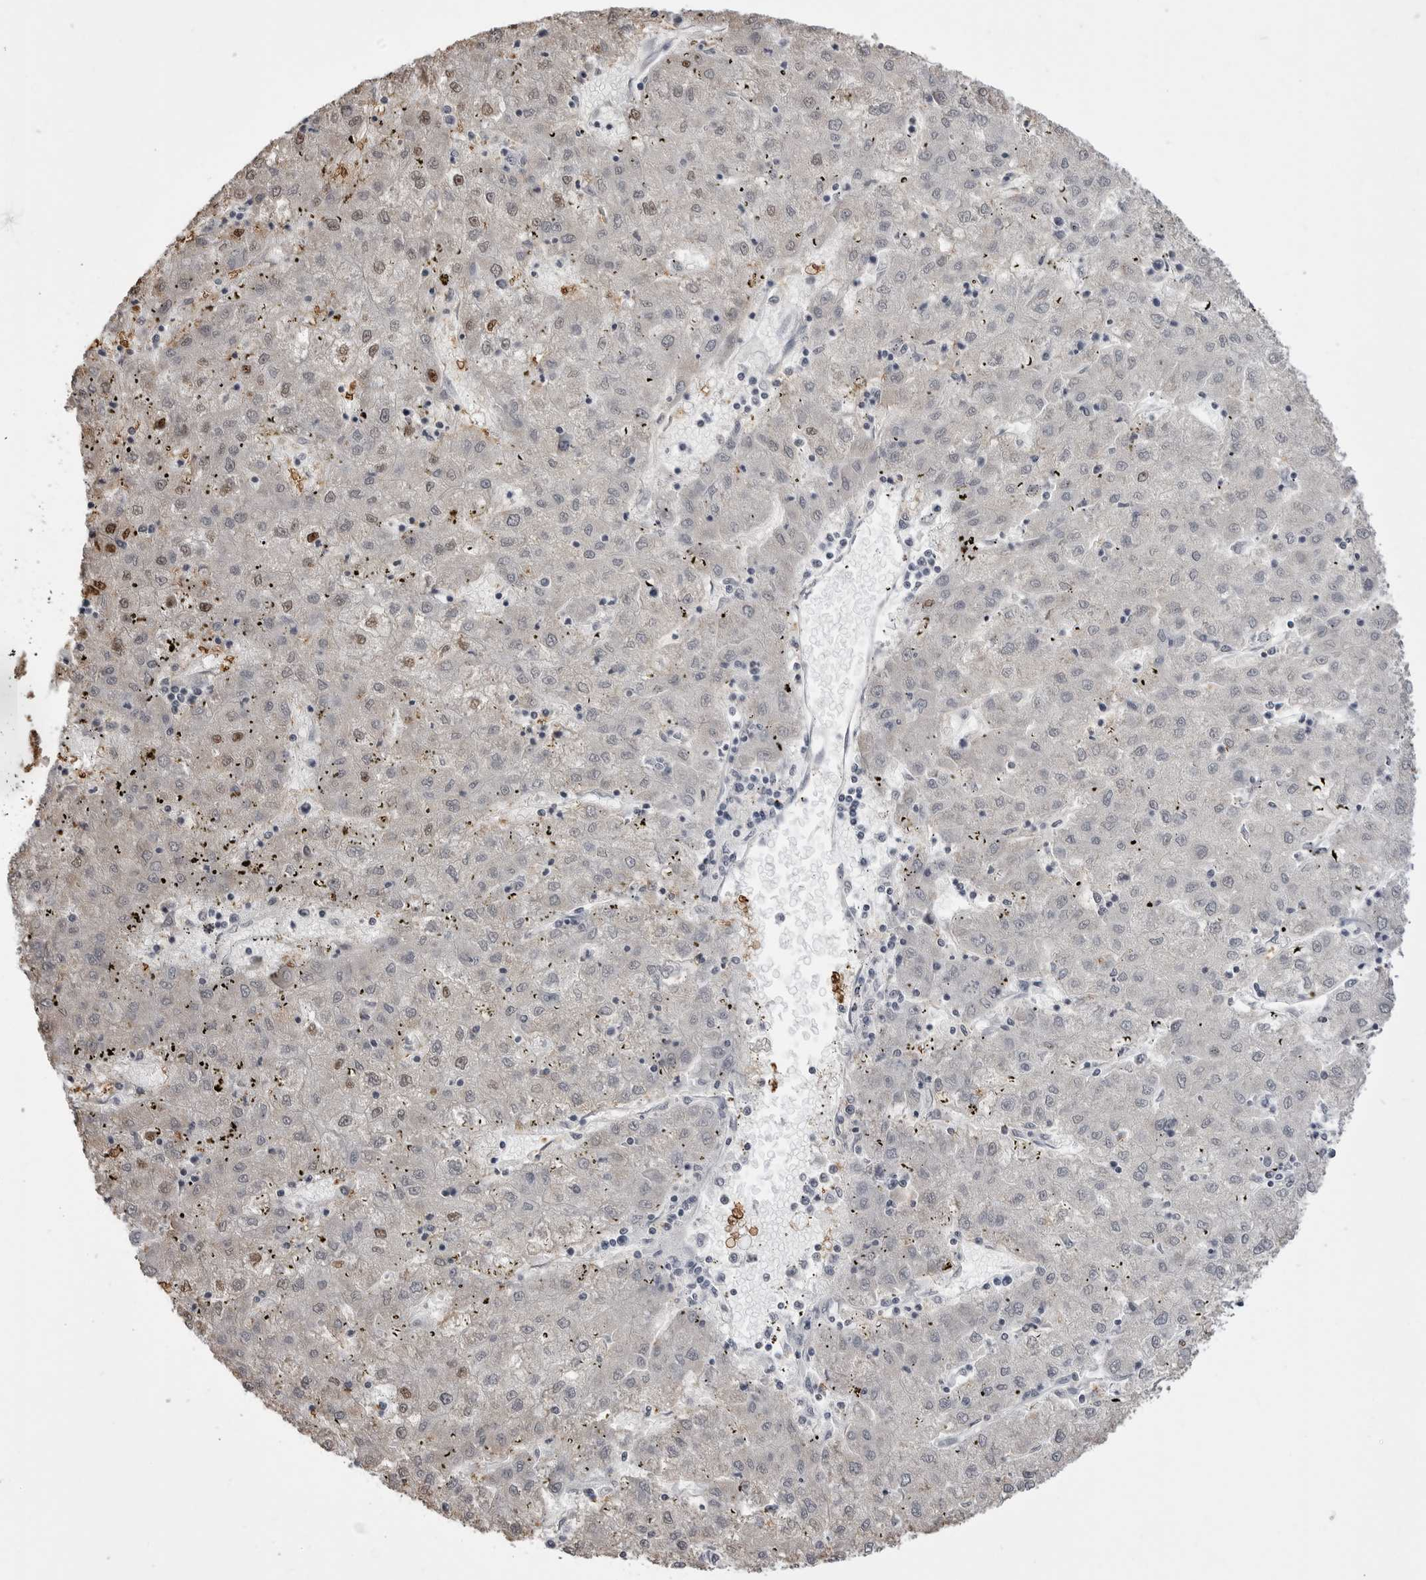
{"staining": {"intensity": "weak", "quantity": "<25%", "location": "nuclear"}, "tissue": "liver cancer", "cell_type": "Tumor cells", "image_type": "cancer", "snomed": [{"axis": "morphology", "description": "Carcinoma, Hepatocellular, NOS"}, {"axis": "topography", "description": "Liver"}], "caption": "Immunohistochemistry image of human liver cancer stained for a protein (brown), which exhibits no staining in tumor cells.", "gene": "STAP2", "patient": {"sex": "male", "age": 72}}